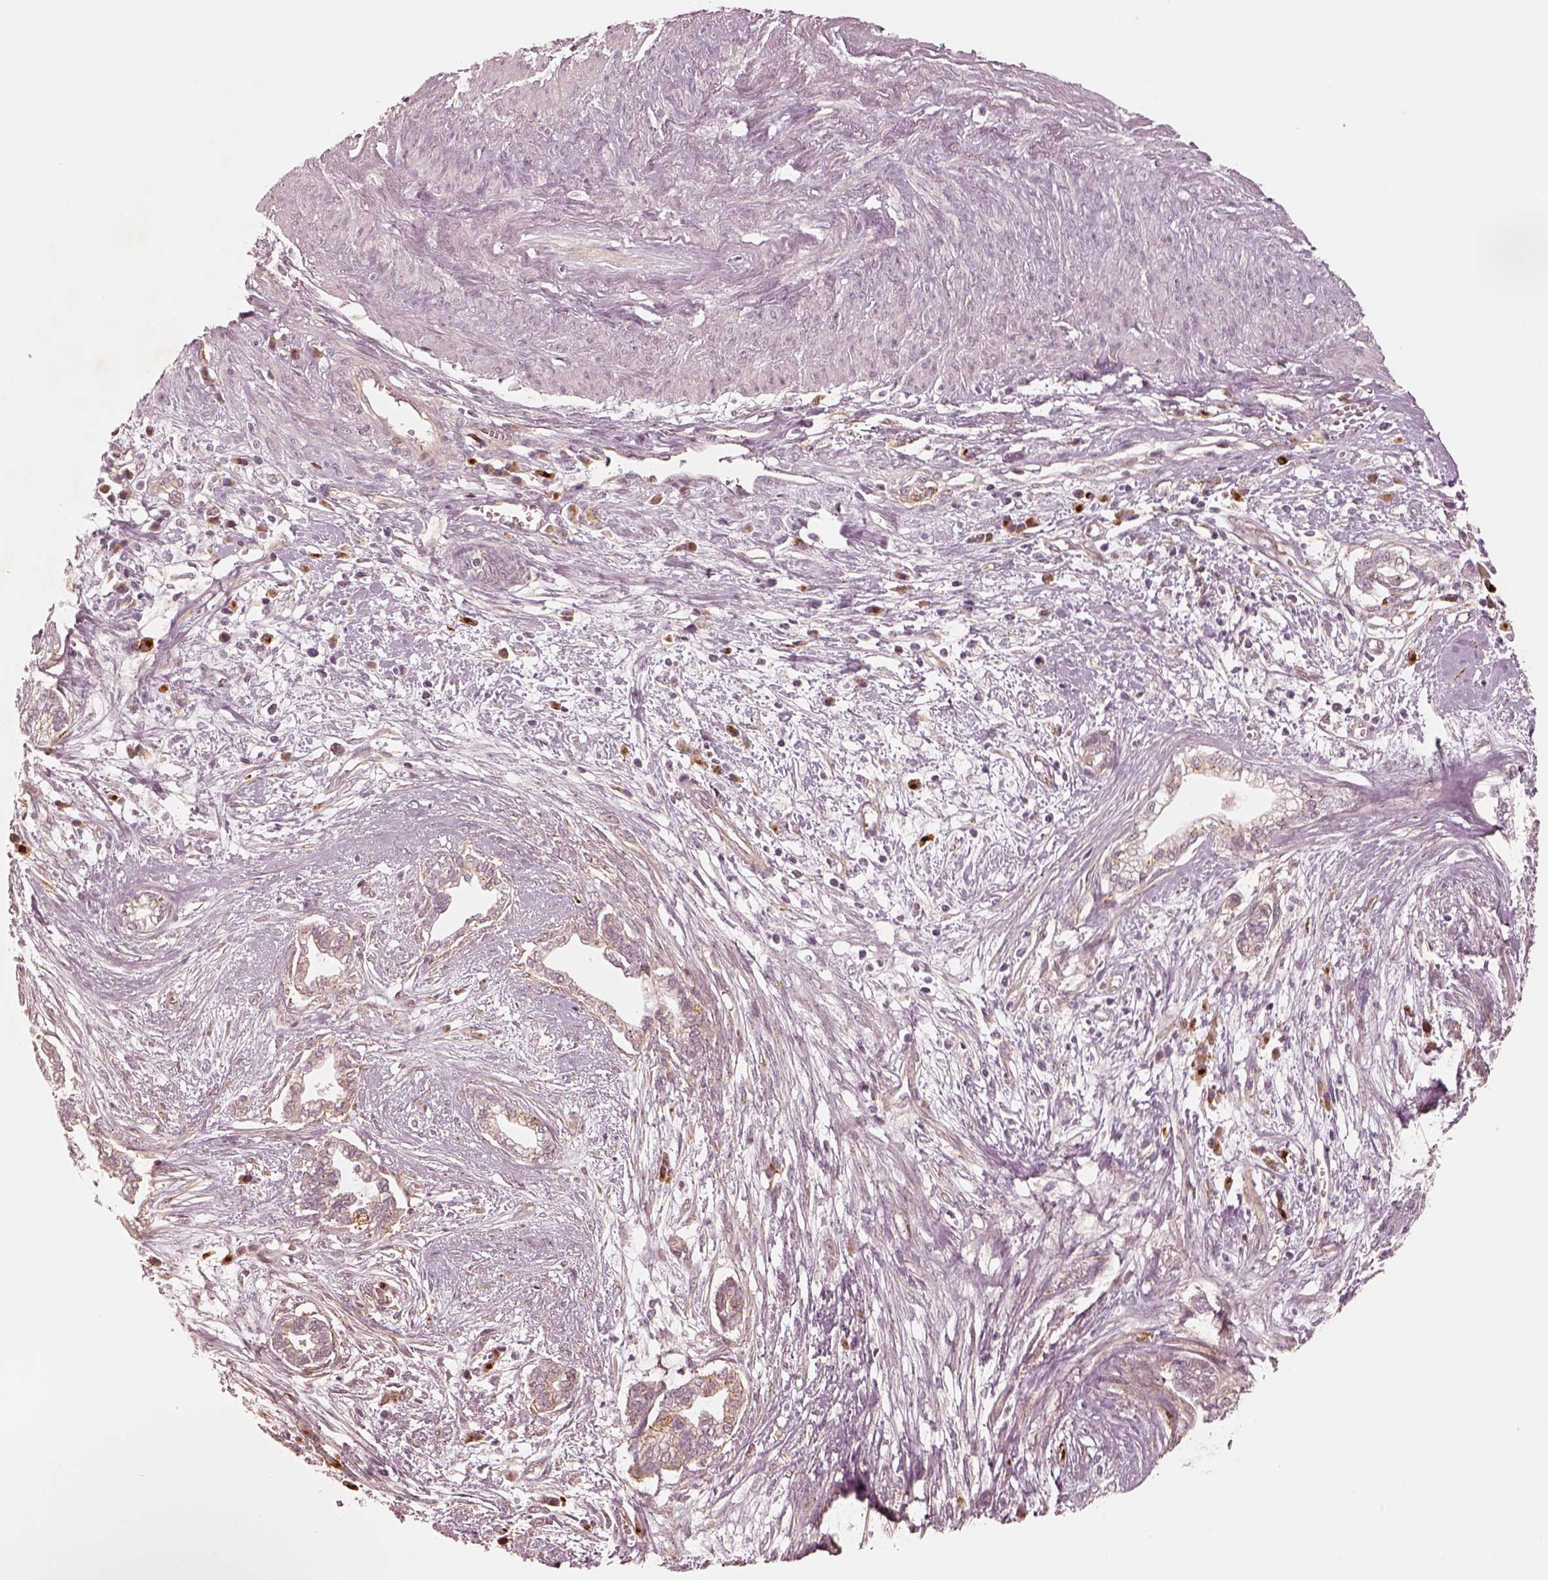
{"staining": {"intensity": "weak", "quantity": "<25%", "location": "cytoplasmic/membranous"}, "tissue": "cervical cancer", "cell_type": "Tumor cells", "image_type": "cancer", "snomed": [{"axis": "morphology", "description": "Adenocarcinoma, NOS"}, {"axis": "topography", "description": "Cervix"}], "caption": "Tumor cells are negative for protein expression in human cervical cancer (adenocarcinoma).", "gene": "GORASP2", "patient": {"sex": "female", "age": 62}}